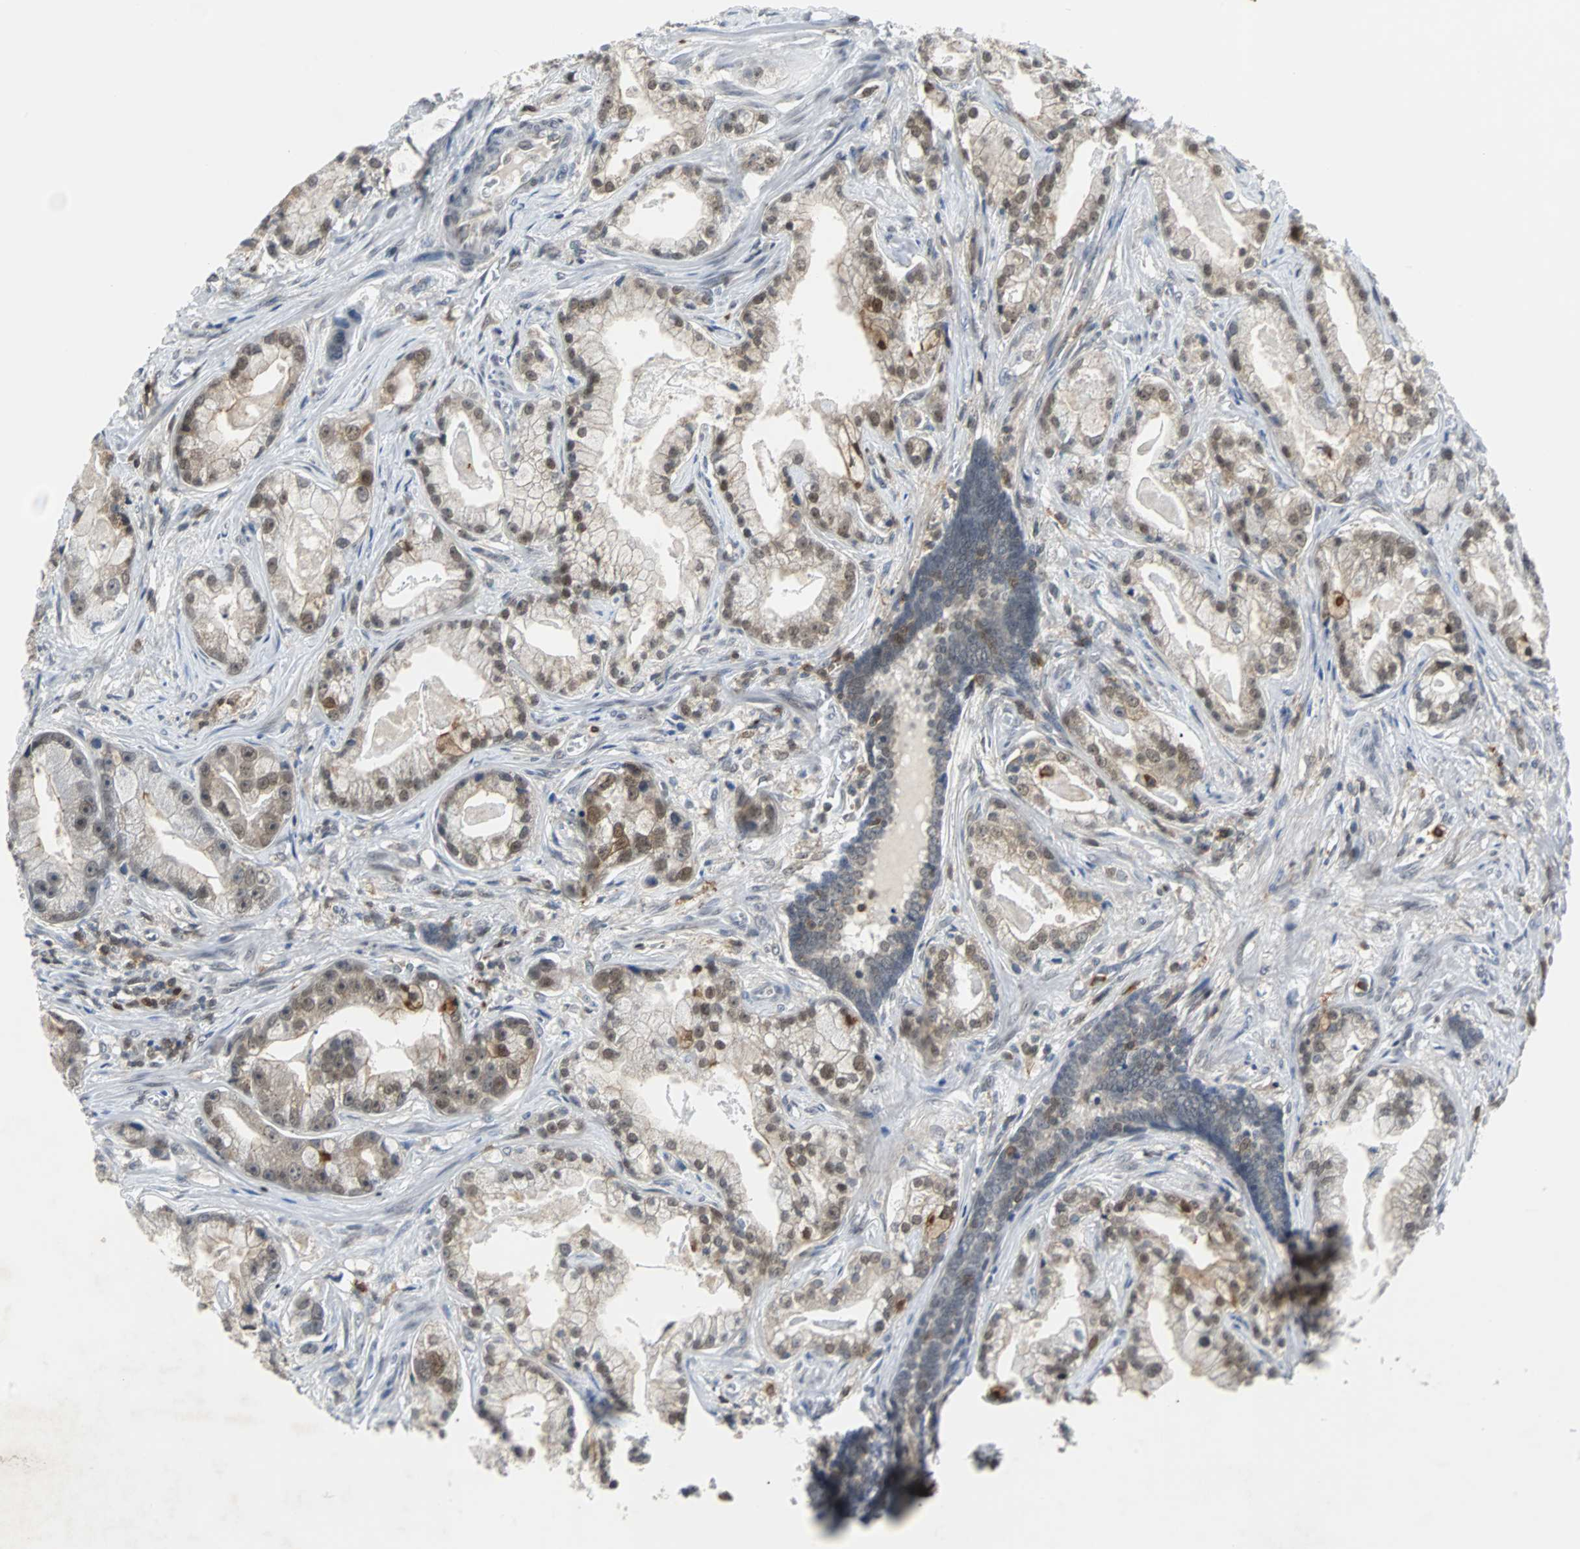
{"staining": {"intensity": "moderate", "quantity": ">75%", "location": "cytoplasmic/membranous,nuclear"}, "tissue": "prostate cancer", "cell_type": "Tumor cells", "image_type": "cancer", "snomed": [{"axis": "morphology", "description": "Adenocarcinoma, Low grade"}, {"axis": "topography", "description": "Prostate"}], "caption": "Immunohistochemical staining of human prostate low-grade adenocarcinoma shows medium levels of moderate cytoplasmic/membranous and nuclear staining in about >75% of tumor cells.", "gene": "SIRT1", "patient": {"sex": "male", "age": 59}}